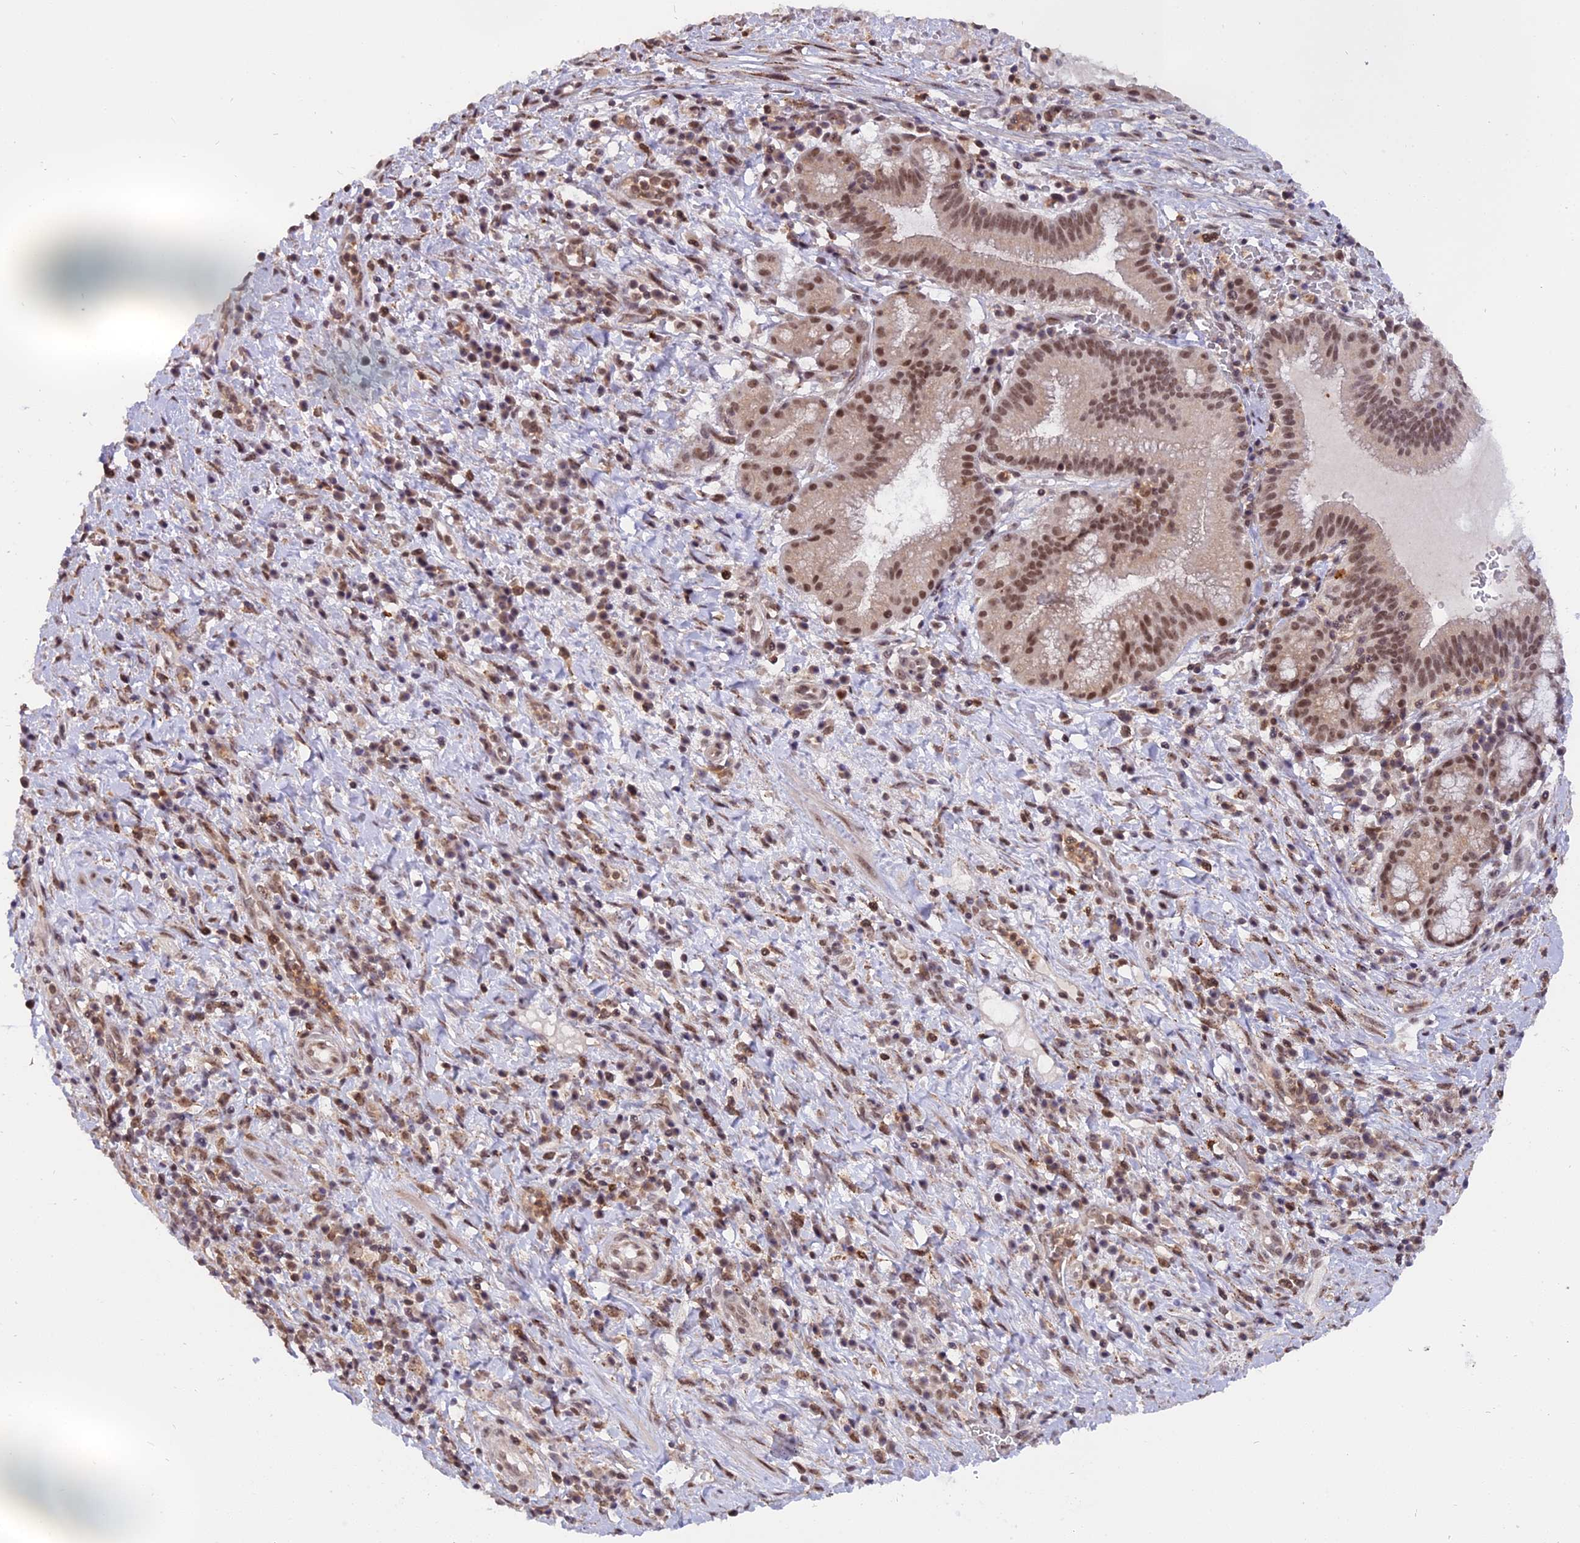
{"staining": {"intensity": "moderate", "quantity": ">75%", "location": "nuclear"}, "tissue": "pancreatic cancer", "cell_type": "Tumor cells", "image_type": "cancer", "snomed": [{"axis": "morphology", "description": "Adenocarcinoma, NOS"}, {"axis": "topography", "description": "Pancreas"}], "caption": "The image demonstrates immunohistochemical staining of pancreatic cancer (adenocarcinoma). There is moderate nuclear expression is seen in about >75% of tumor cells. (Stains: DAB in brown, nuclei in blue, Microscopy: brightfield microscopy at high magnification).", "gene": "TADA3", "patient": {"sex": "male", "age": 72}}